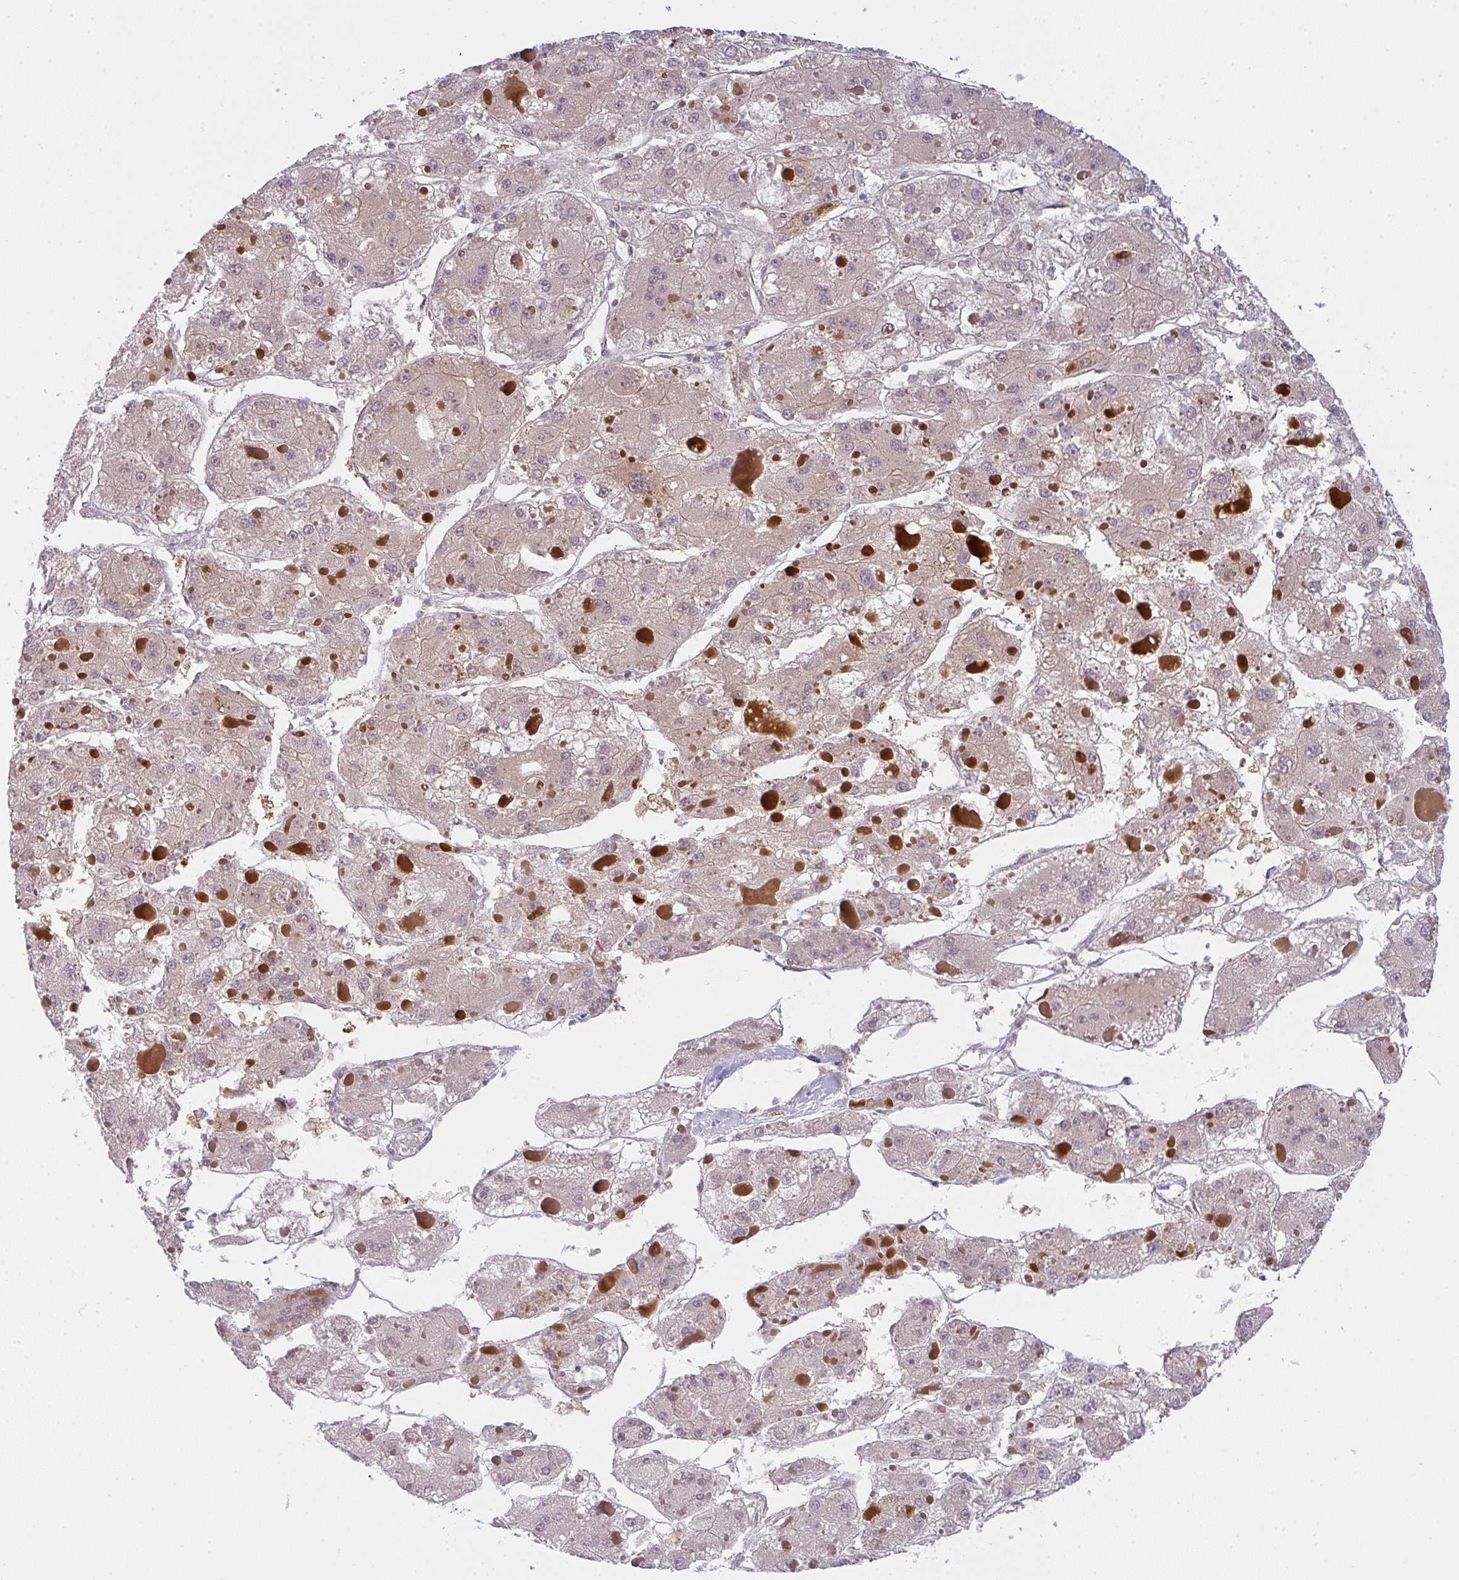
{"staining": {"intensity": "weak", "quantity": "25%-75%", "location": "cytoplasmic/membranous"}, "tissue": "liver cancer", "cell_type": "Tumor cells", "image_type": "cancer", "snomed": [{"axis": "morphology", "description": "Carcinoma, Hepatocellular, NOS"}, {"axis": "topography", "description": "Liver"}], "caption": "Liver cancer stained with a brown dye exhibits weak cytoplasmic/membranous positive staining in approximately 25%-75% of tumor cells.", "gene": "COX7B", "patient": {"sex": "female", "age": 73}}